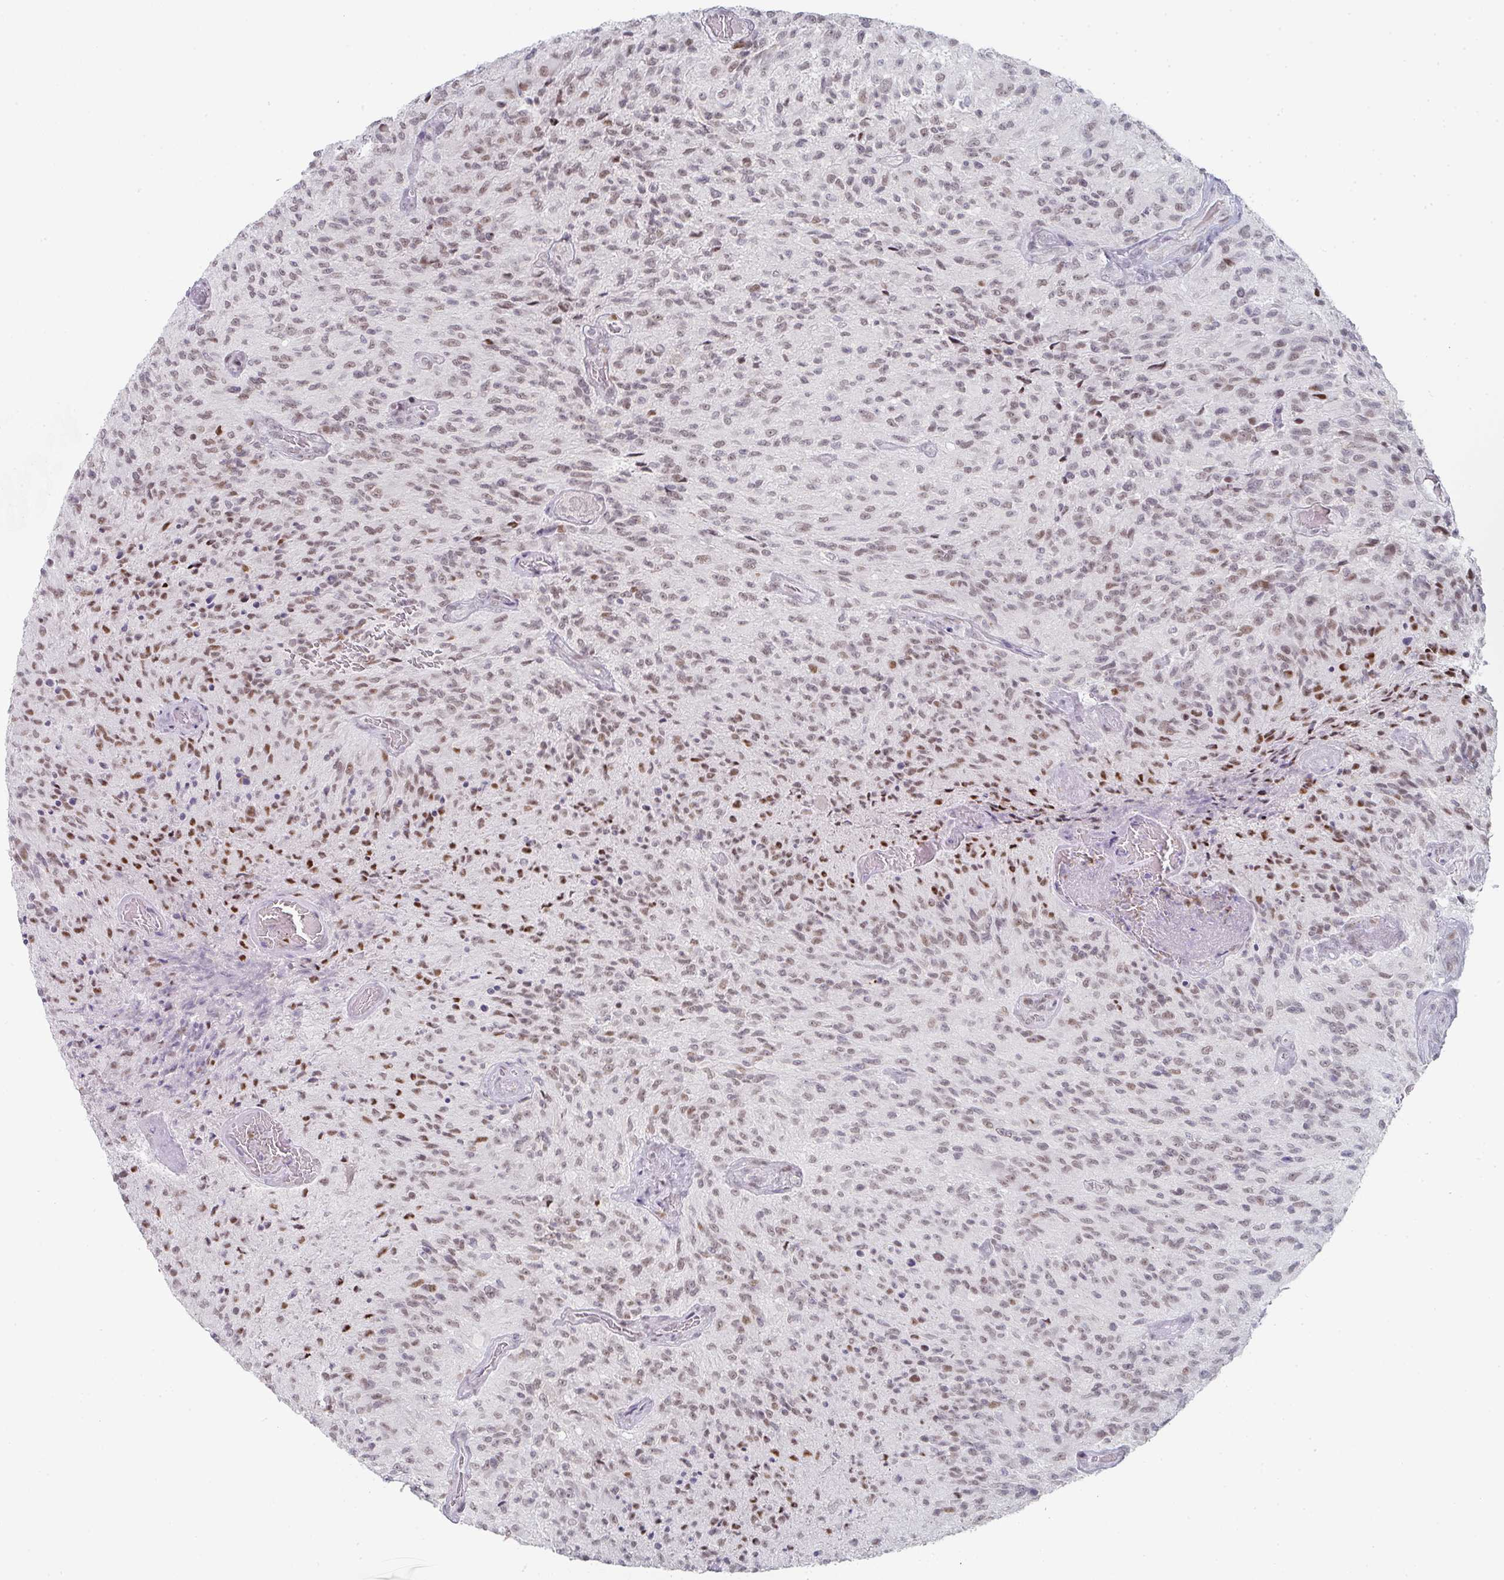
{"staining": {"intensity": "weak", "quantity": ">75%", "location": "nuclear"}, "tissue": "glioma", "cell_type": "Tumor cells", "image_type": "cancer", "snomed": [{"axis": "morphology", "description": "Normal tissue, NOS"}, {"axis": "morphology", "description": "Glioma, malignant, High grade"}, {"axis": "topography", "description": "Cerebral cortex"}], "caption": "DAB (3,3'-diaminobenzidine) immunohistochemical staining of malignant glioma (high-grade) reveals weak nuclear protein staining in approximately >75% of tumor cells. Immunohistochemistry (ihc) stains the protein of interest in brown and the nuclei are stained blue.", "gene": "LIN54", "patient": {"sex": "male", "age": 56}}